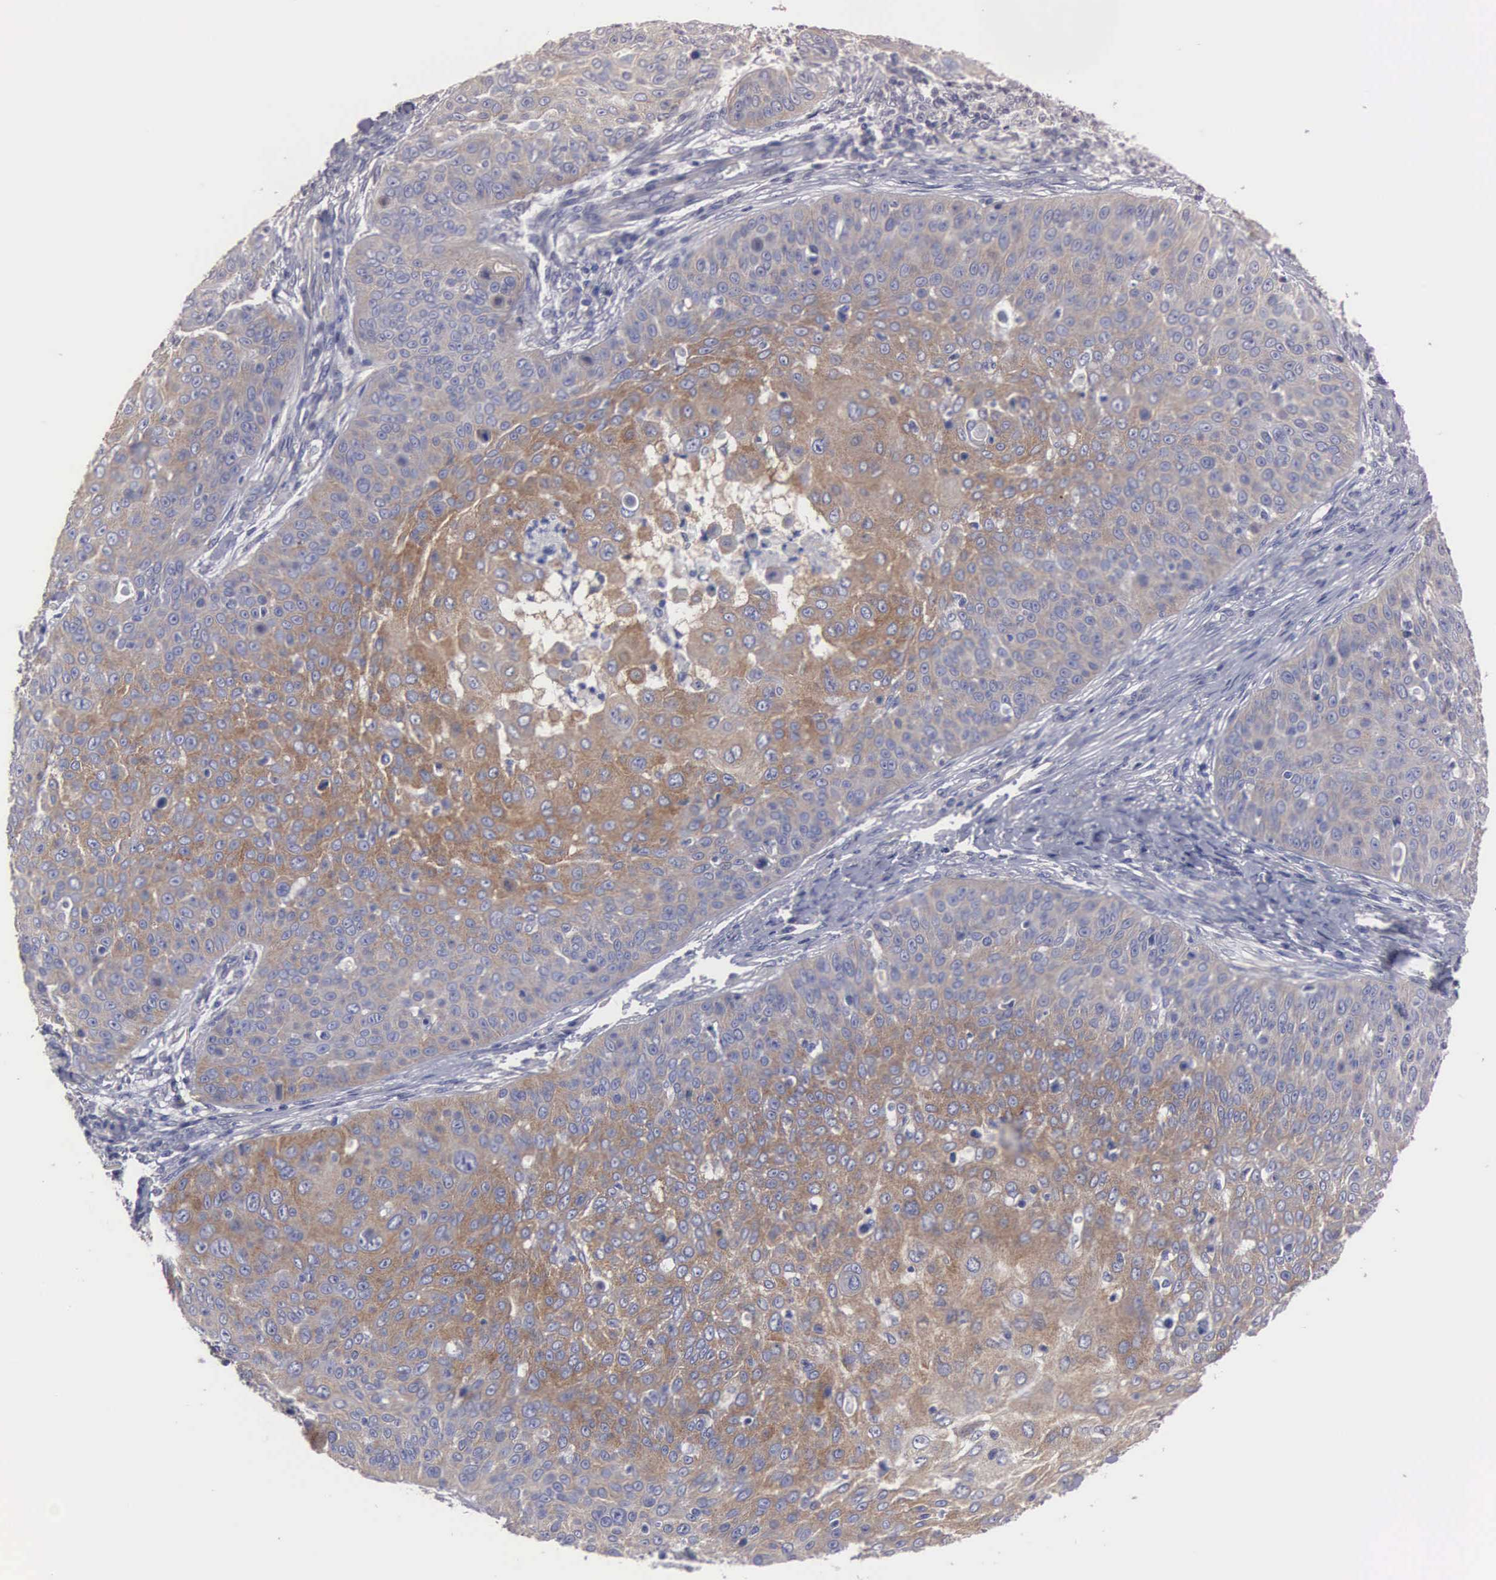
{"staining": {"intensity": "moderate", "quantity": ">75%", "location": "cytoplasmic/membranous"}, "tissue": "skin cancer", "cell_type": "Tumor cells", "image_type": "cancer", "snomed": [{"axis": "morphology", "description": "Squamous cell carcinoma, NOS"}, {"axis": "topography", "description": "Skin"}], "caption": "Protein staining exhibits moderate cytoplasmic/membranous expression in approximately >75% of tumor cells in skin cancer. (Brightfield microscopy of DAB IHC at high magnification).", "gene": "CEP170B", "patient": {"sex": "male", "age": 82}}